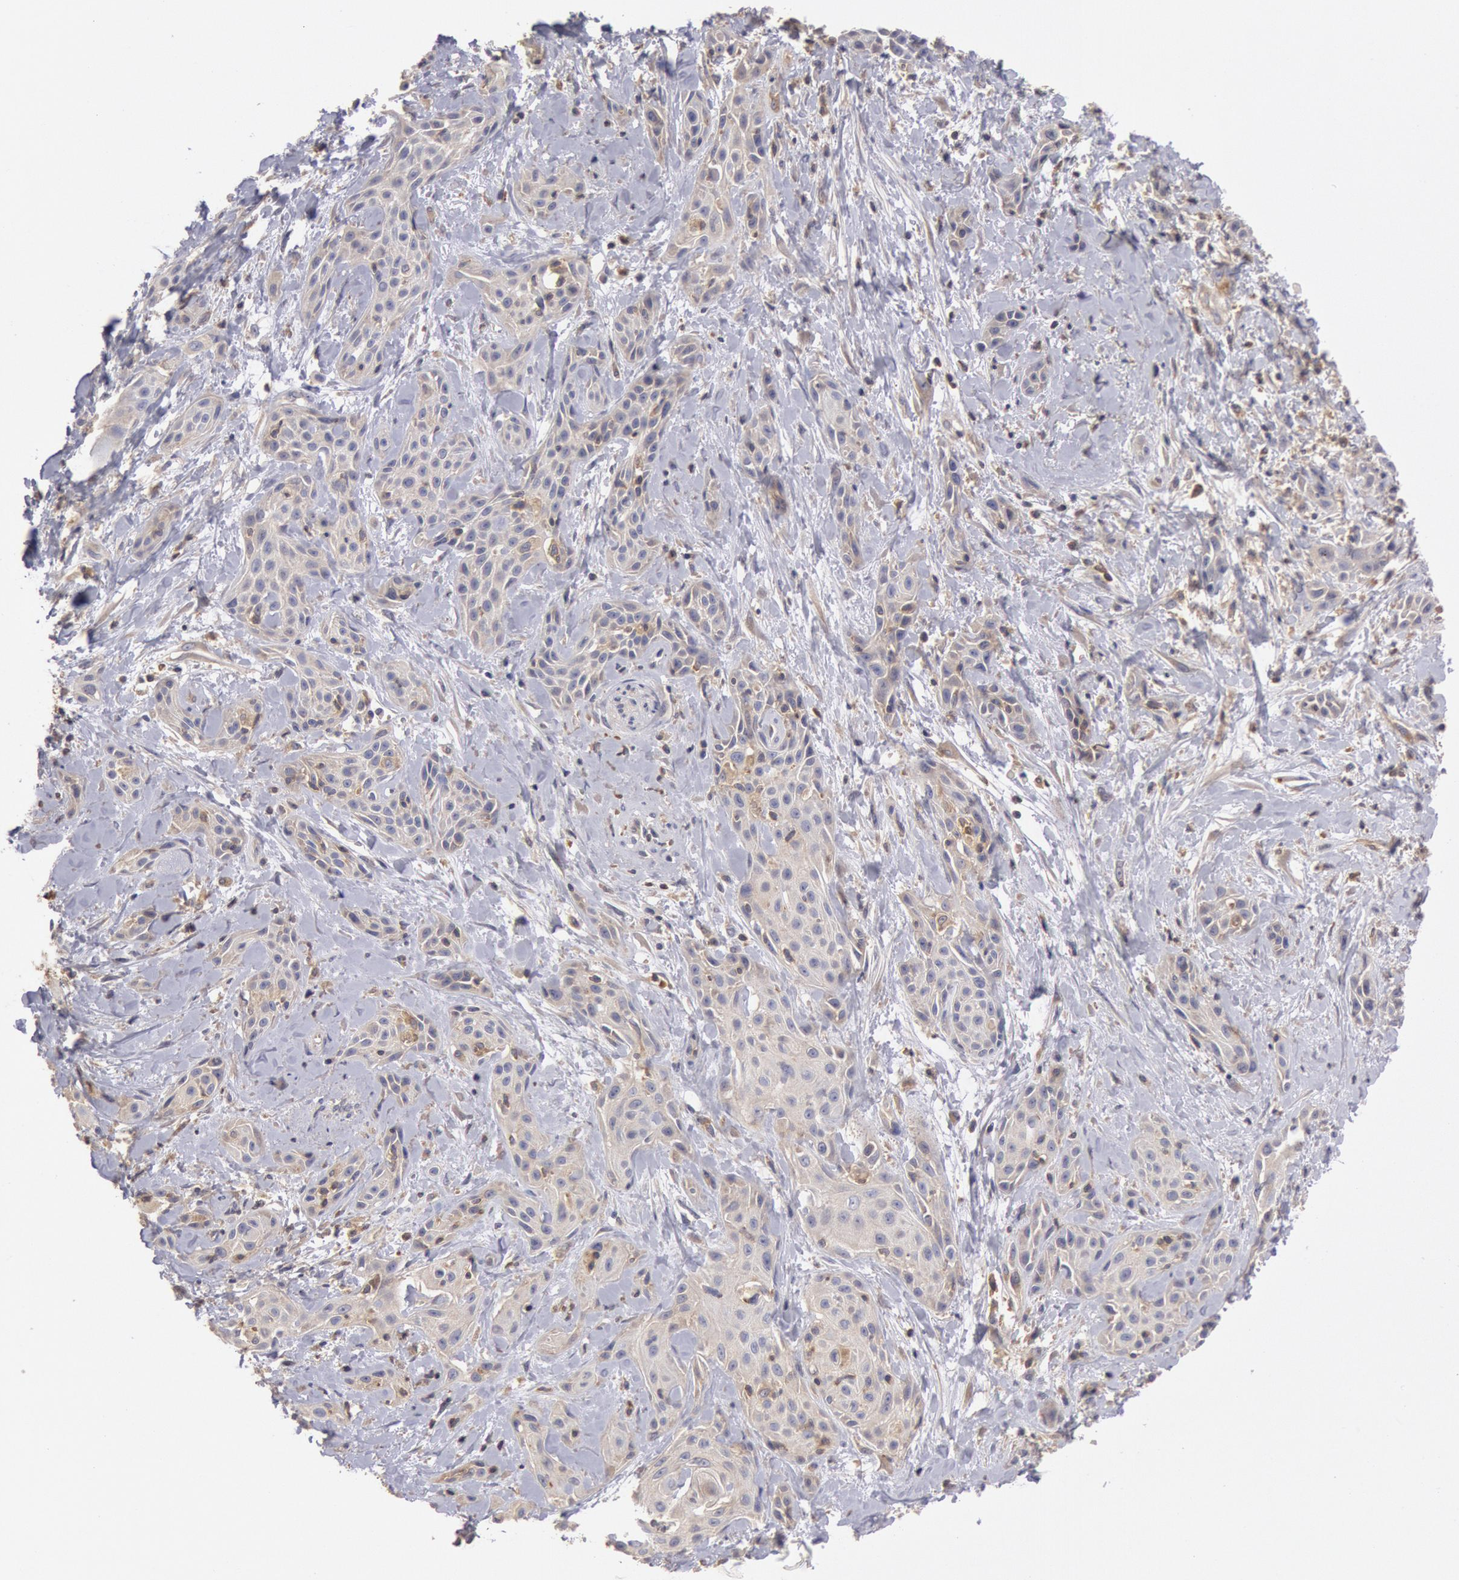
{"staining": {"intensity": "weak", "quantity": "25%-75%", "location": "cytoplasmic/membranous"}, "tissue": "skin cancer", "cell_type": "Tumor cells", "image_type": "cancer", "snomed": [{"axis": "morphology", "description": "Squamous cell carcinoma, NOS"}, {"axis": "topography", "description": "Skin"}, {"axis": "topography", "description": "Anal"}], "caption": "Tumor cells display low levels of weak cytoplasmic/membranous staining in about 25%-75% of cells in skin cancer (squamous cell carcinoma).", "gene": "PIK3R1", "patient": {"sex": "male", "age": 64}}